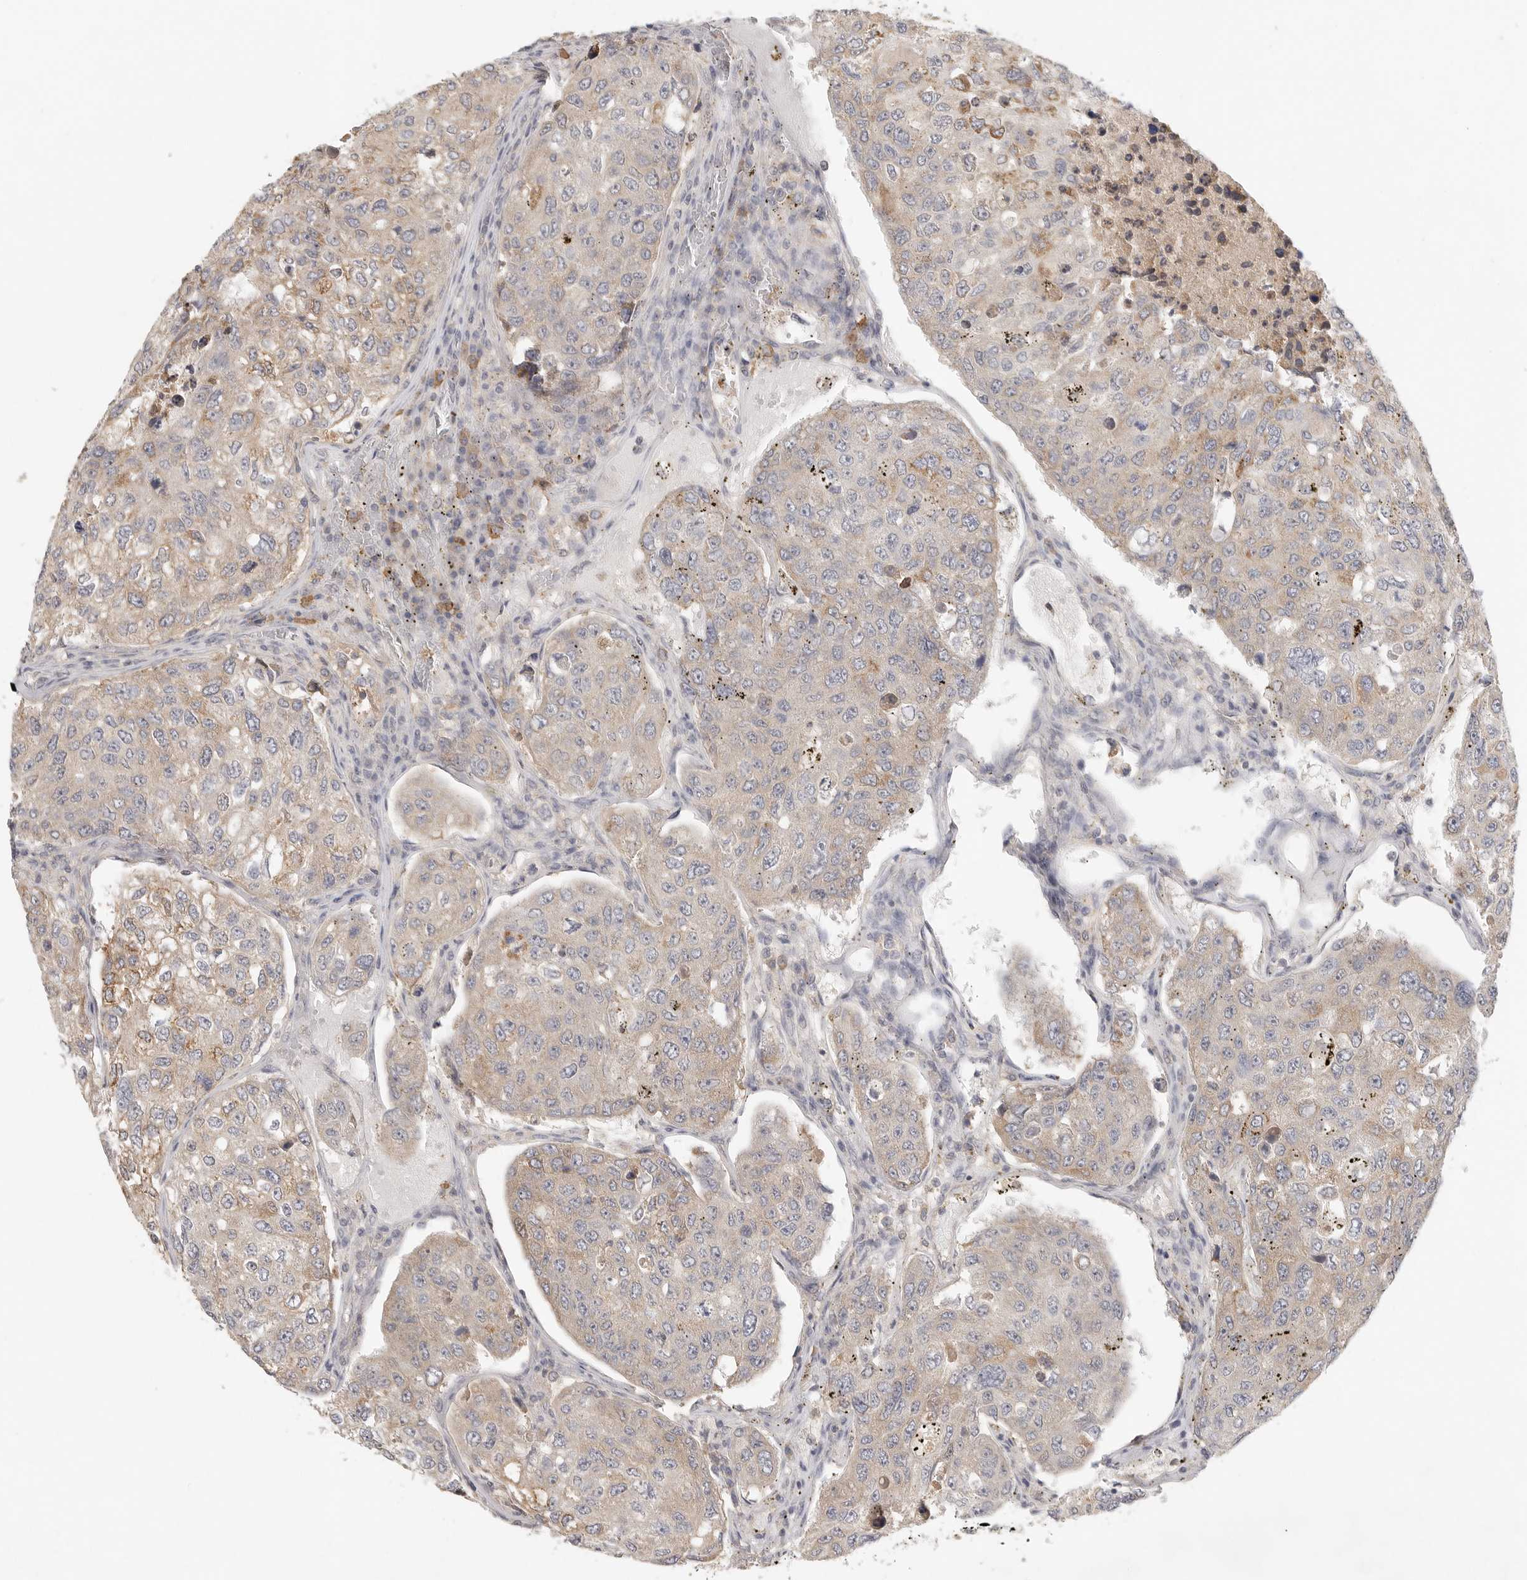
{"staining": {"intensity": "weak", "quantity": "25%-75%", "location": "cytoplasmic/membranous"}, "tissue": "urothelial cancer", "cell_type": "Tumor cells", "image_type": "cancer", "snomed": [{"axis": "morphology", "description": "Urothelial carcinoma, High grade"}, {"axis": "topography", "description": "Lymph node"}, {"axis": "topography", "description": "Urinary bladder"}], "caption": "This is a photomicrograph of IHC staining of urothelial cancer, which shows weak staining in the cytoplasmic/membranous of tumor cells.", "gene": "SLC25A36", "patient": {"sex": "male", "age": 51}}